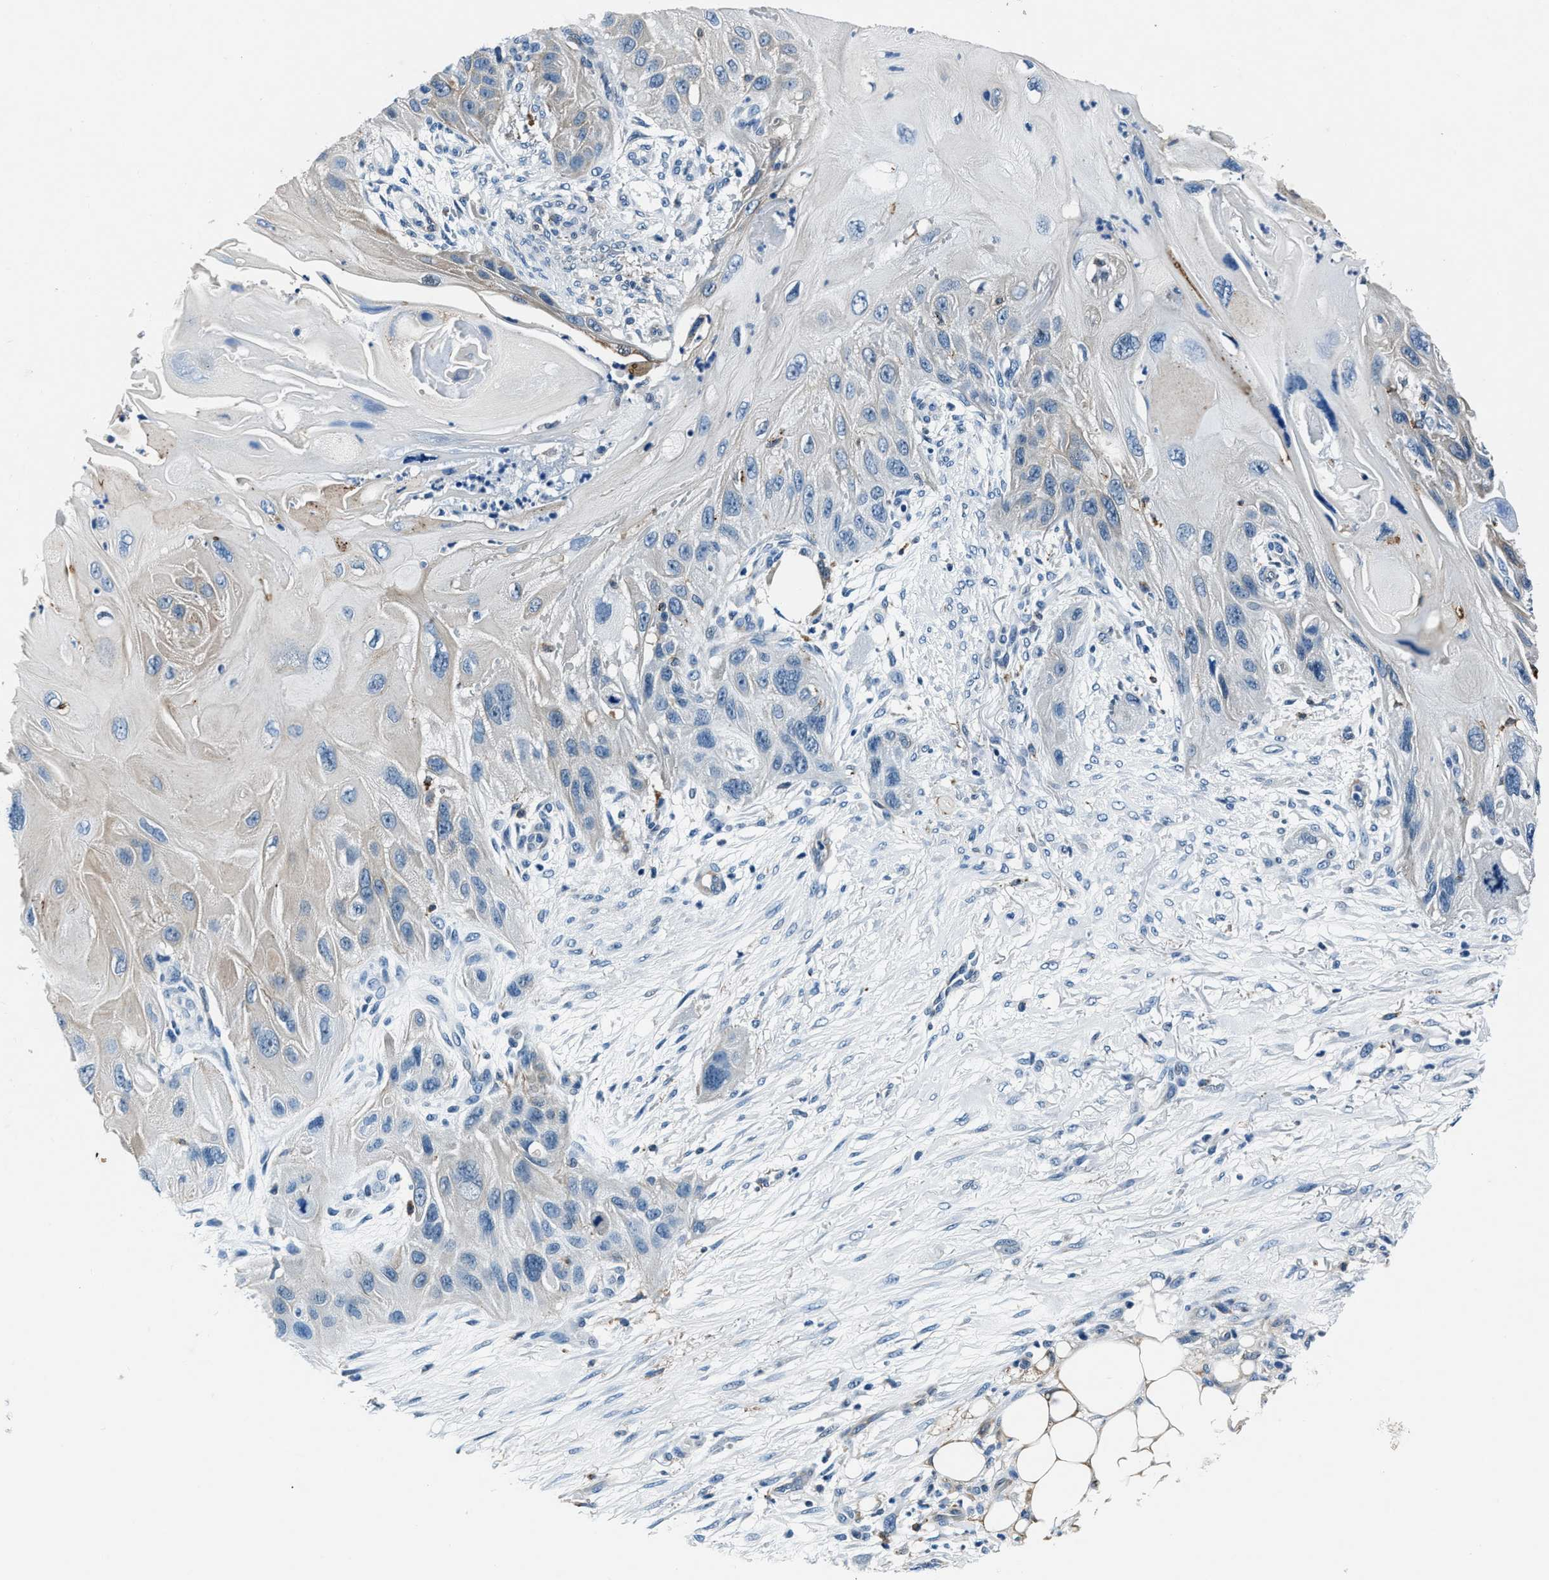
{"staining": {"intensity": "negative", "quantity": "none", "location": "none"}, "tissue": "skin cancer", "cell_type": "Tumor cells", "image_type": "cancer", "snomed": [{"axis": "morphology", "description": "Squamous cell carcinoma, NOS"}, {"axis": "topography", "description": "Skin"}], "caption": "Histopathology image shows no protein positivity in tumor cells of skin squamous cell carcinoma tissue.", "gene": "PTPDC1", "patient": {"sex": "female", "age": 77}}